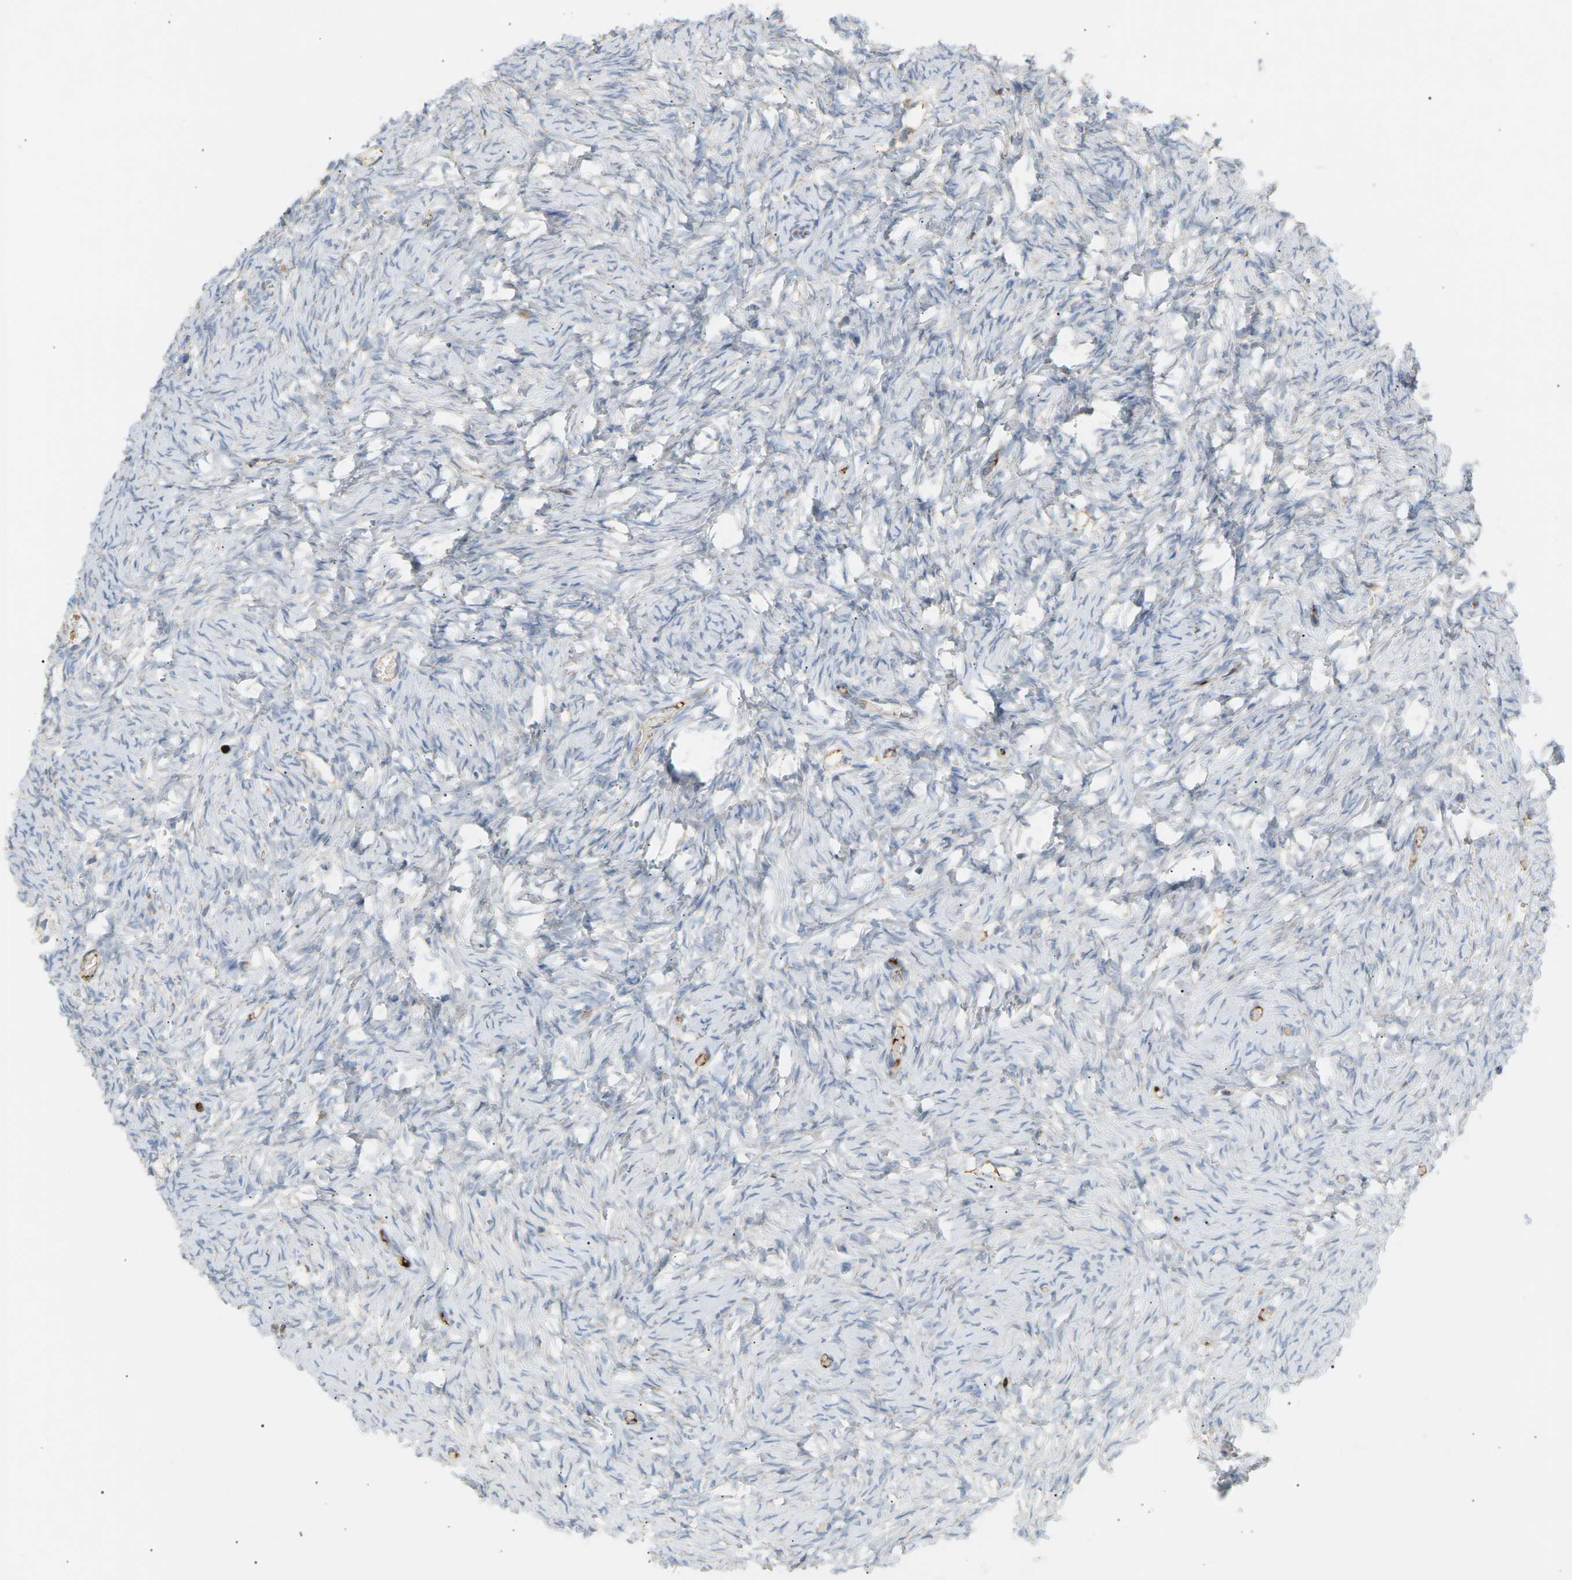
{"staining": {"intensity": "negative", "quantity": "none", "location": "none"}, "tissue": "ovary", "cell_type": "Ovarian stroma cells", "image_type": "normal", "snomed": [{"axis": "morphology", "description": "Normal tissue, NOS"}, {"axis": "topography", "description": "Ovary"}], "caption": "IHC of benign ovary shows no staining in ovarian stroma cells. (Brightfield microscopy of DAB (3,3'-diaminobenzidine) IHC at high magnification).", "gene": "LIME1", "patient": {"sex": "female", "age": 27}}